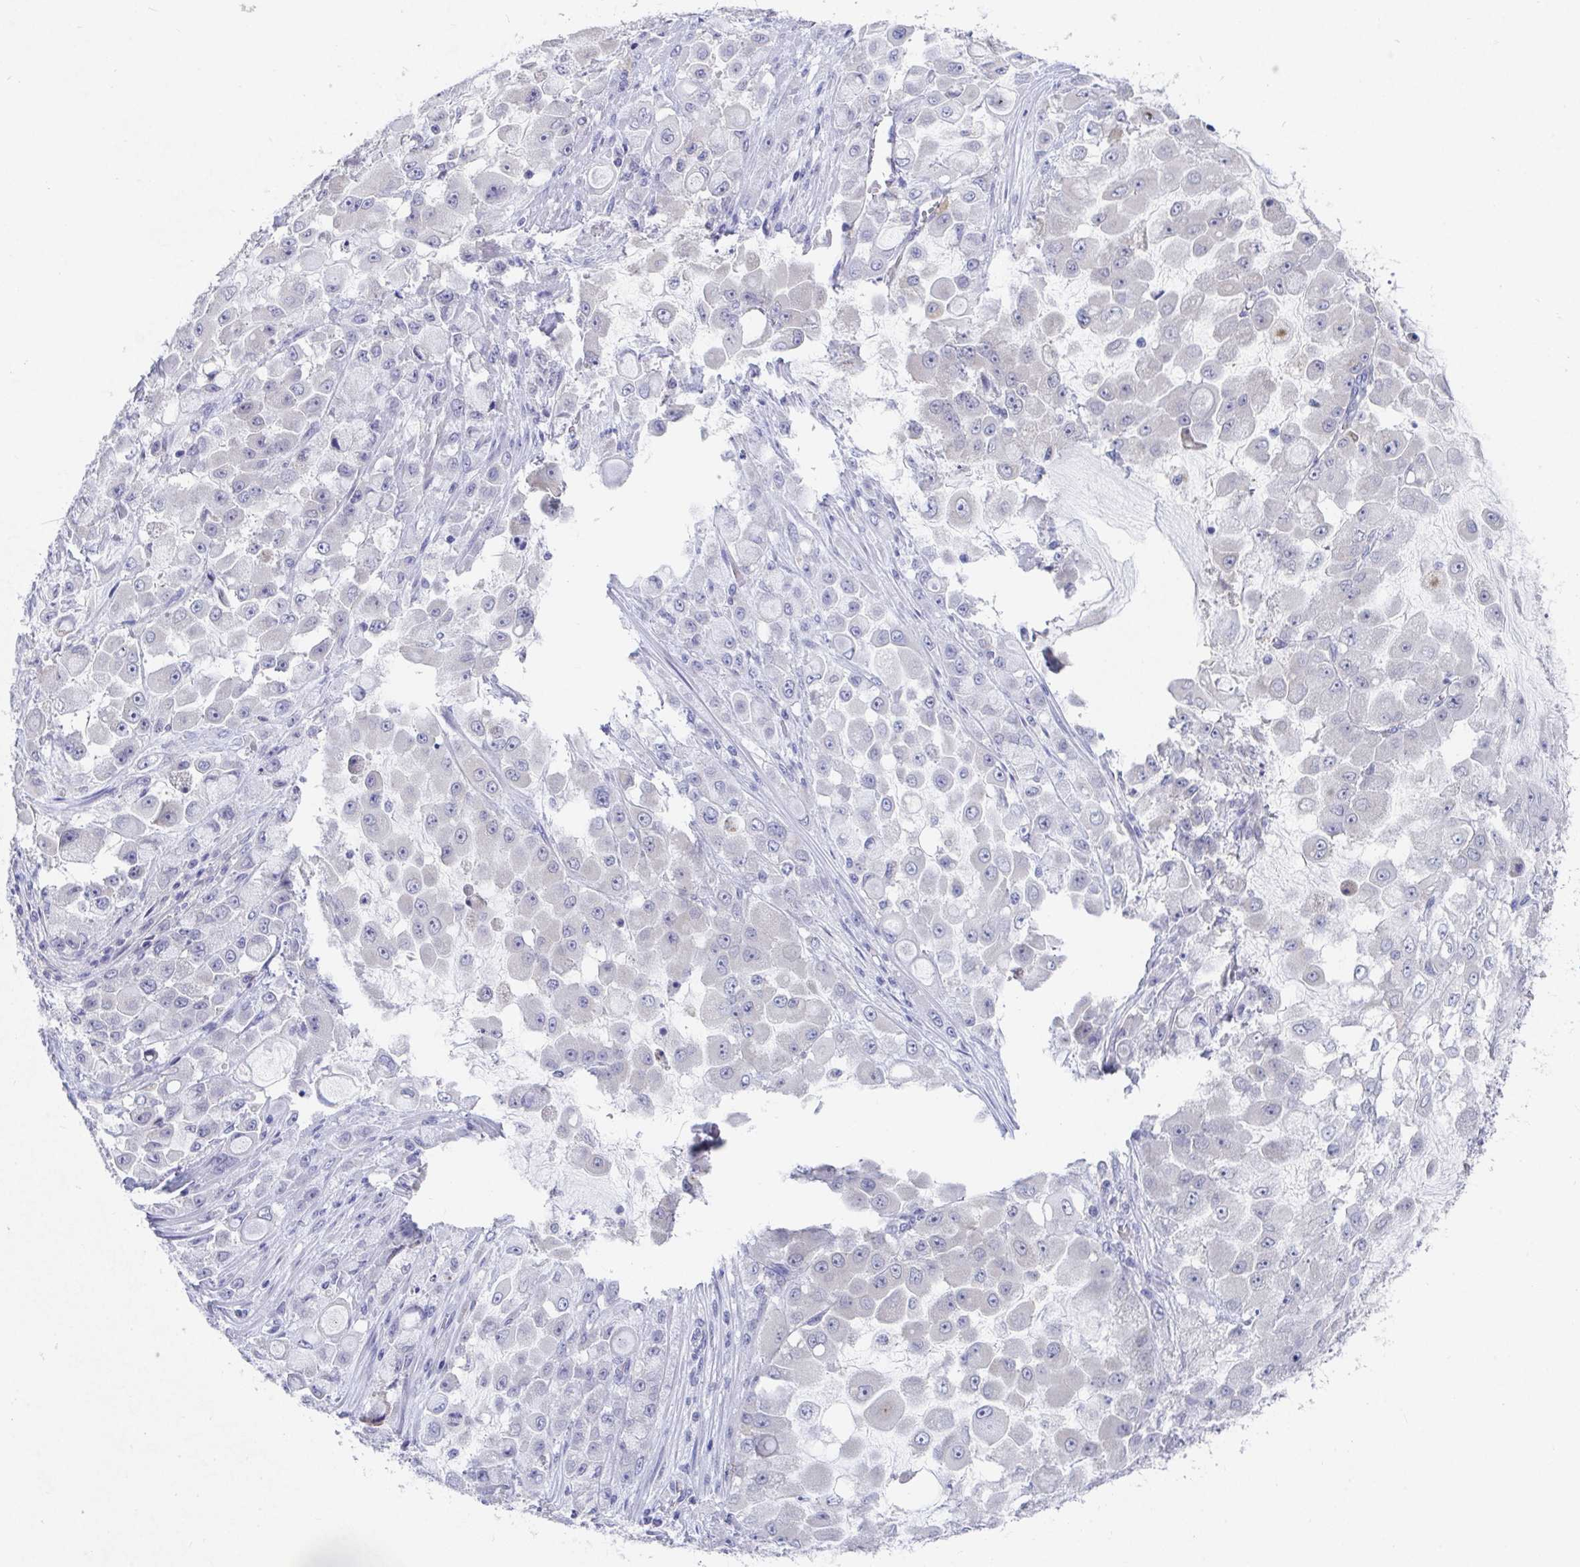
{"staining": {"intensity": "negative", "quantity": "none", "location": "none"}, "tissue": "stomach cancer", "cell_type": "Tumor cells", "image_type": "cancer", "snomed": [{"axis": "morphology", "description": "Adenocarcinoma, NOS"}, {"axis": "topography", "description": "Stomach"}], "caption": "Image shows no protein positivity in tumor cells of stomach cancer tissue.", "gene": "TAS2R39", "patient": {"sex": "female", "age": 76}}